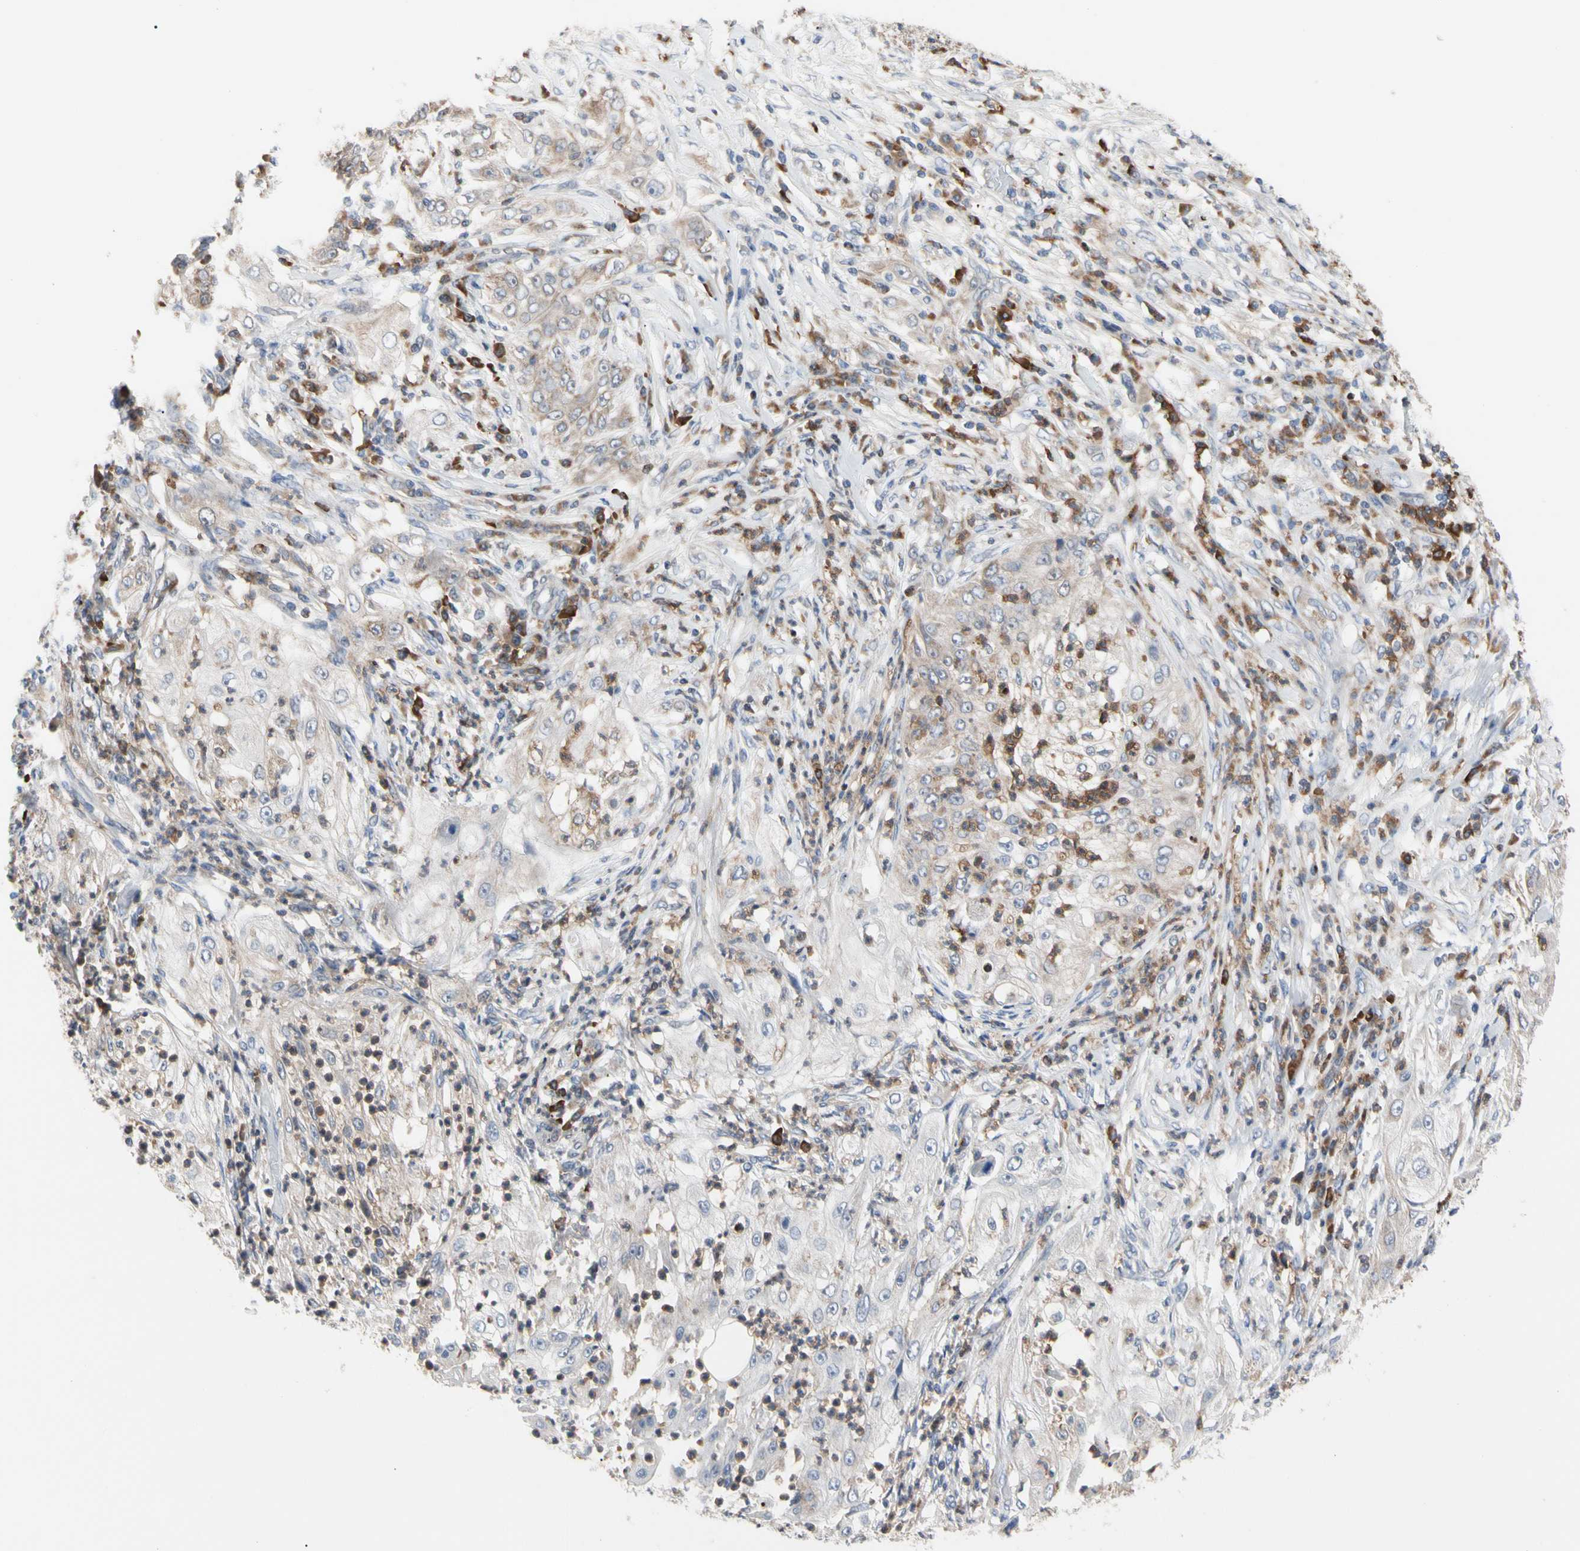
{"staining": {"intensity": "weak", "quantity": "<25%", "location": "cytoplasmic/membranous"}, "tissue": "lung cancer", "cell_type": "Tumor cells", "image_type": "cancer", "snomed": [{"axis": "morphology", "description": "Inflammation, NOS"}, {"axis": "morphology", "description": "Squamous cell carcinoma, NOS"}, {"axis": "topography", "description": "Lymph node"}, {"axis": "topography", "description": "Soft tissue"}, {"axis": "topography", "description": "Lung"}], "caption": "Immunohistochemistry (IHC) photomicrograph of lung squamous cell carcinoma stained for a protein (brown), which shows no positivity in tumor cells.", "gene": "MCL1", "patient": {"sex": "male", "age": 66}}